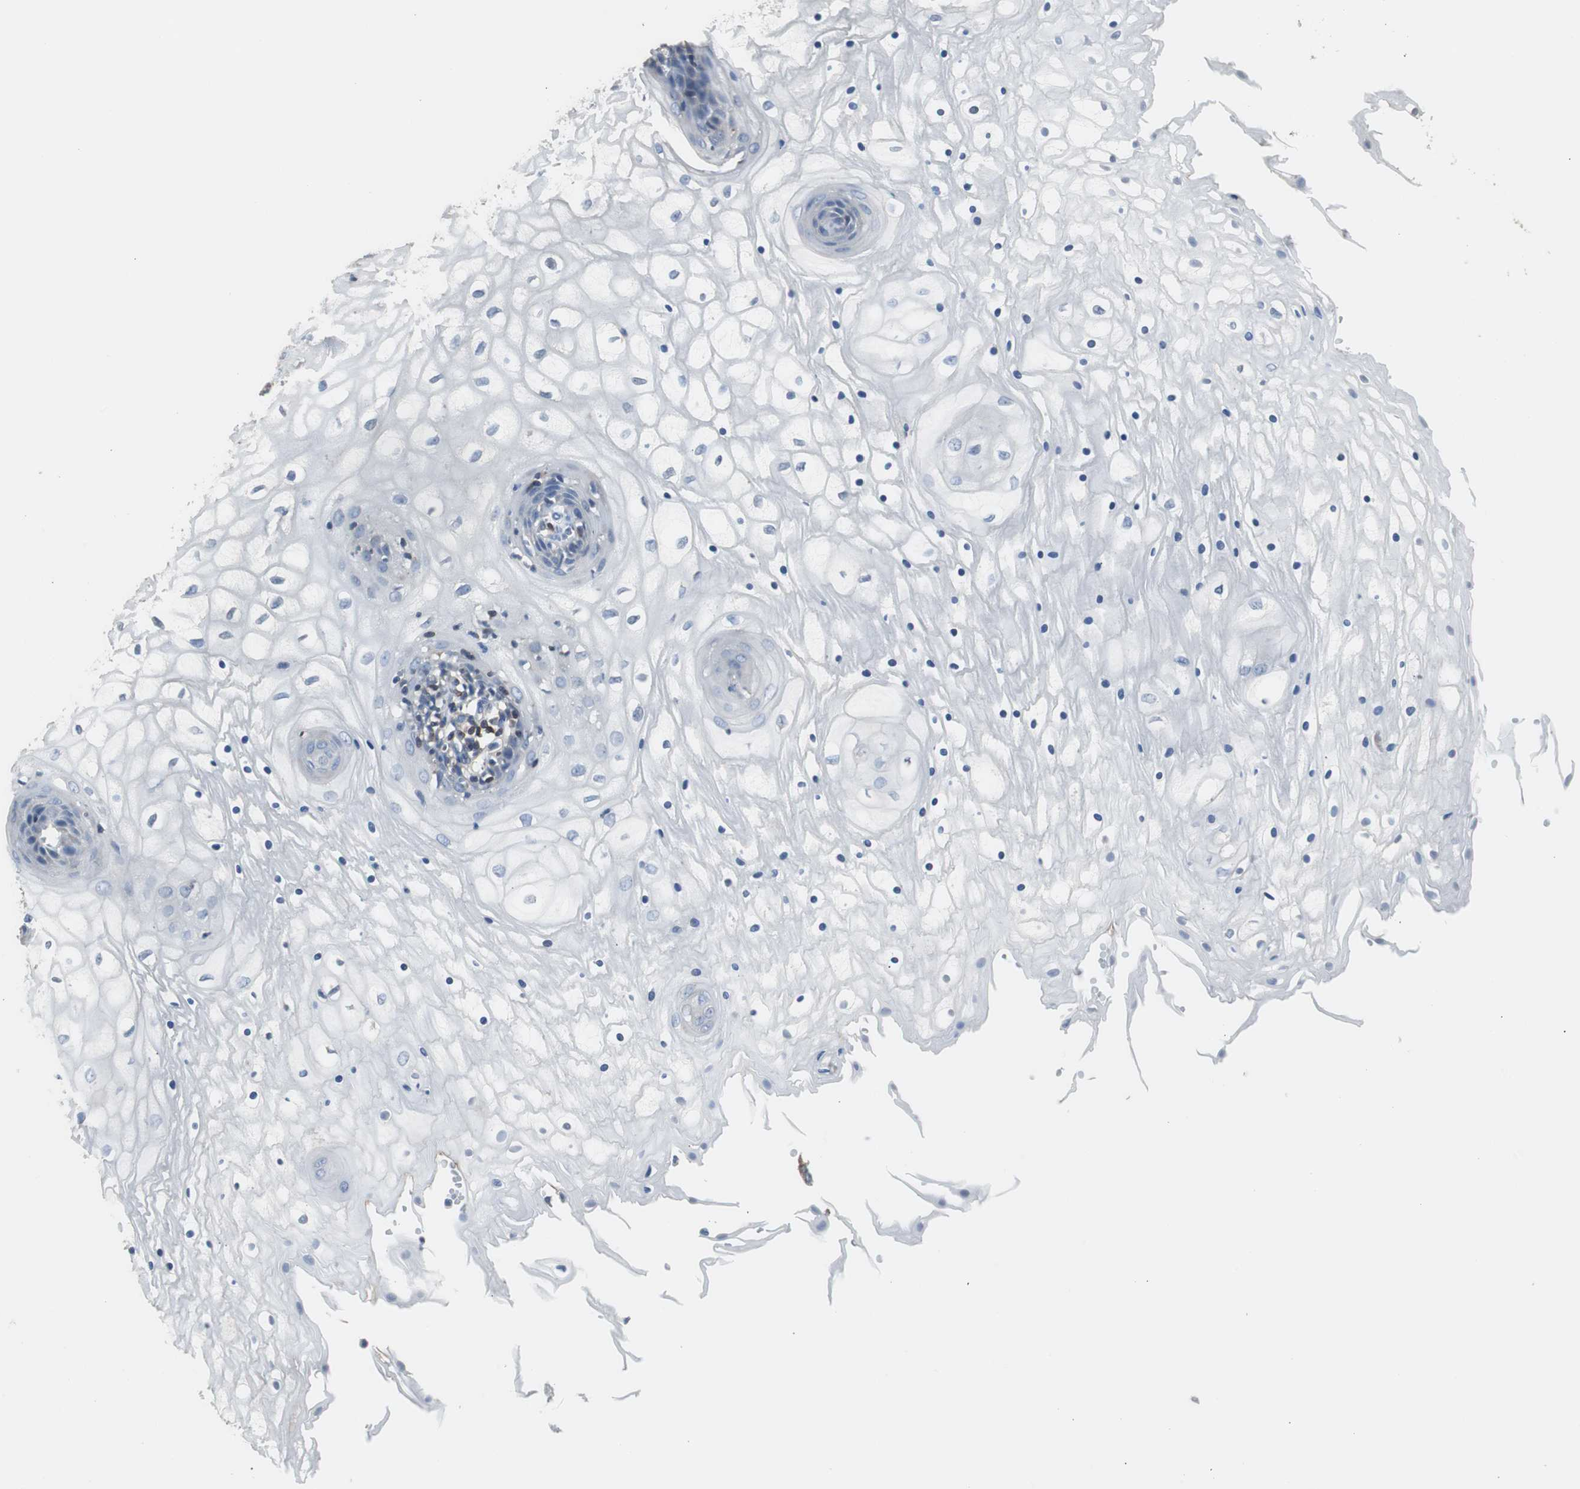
{"staining": {"intensity": "negative", "quantity": "none", "location": "none"}, "tissue": "vagina", "cell_type": "Squamous epithelial cells", "image_type": "normal", "snomed": [{"axis": "morphology", "description": "Normal tissue, NOS"}, {"axis": "topography", "description": "Vagina"}], "caption": "A high-resolution micrograph shows immunohistochemistry (IHC) staining of benign vagina, which reveals no significant expression in squamous epithelial cells. Nuclei are stained in blue.", "gene": "PBXIP1", "patient": {"sex": "female", "age": 34}}